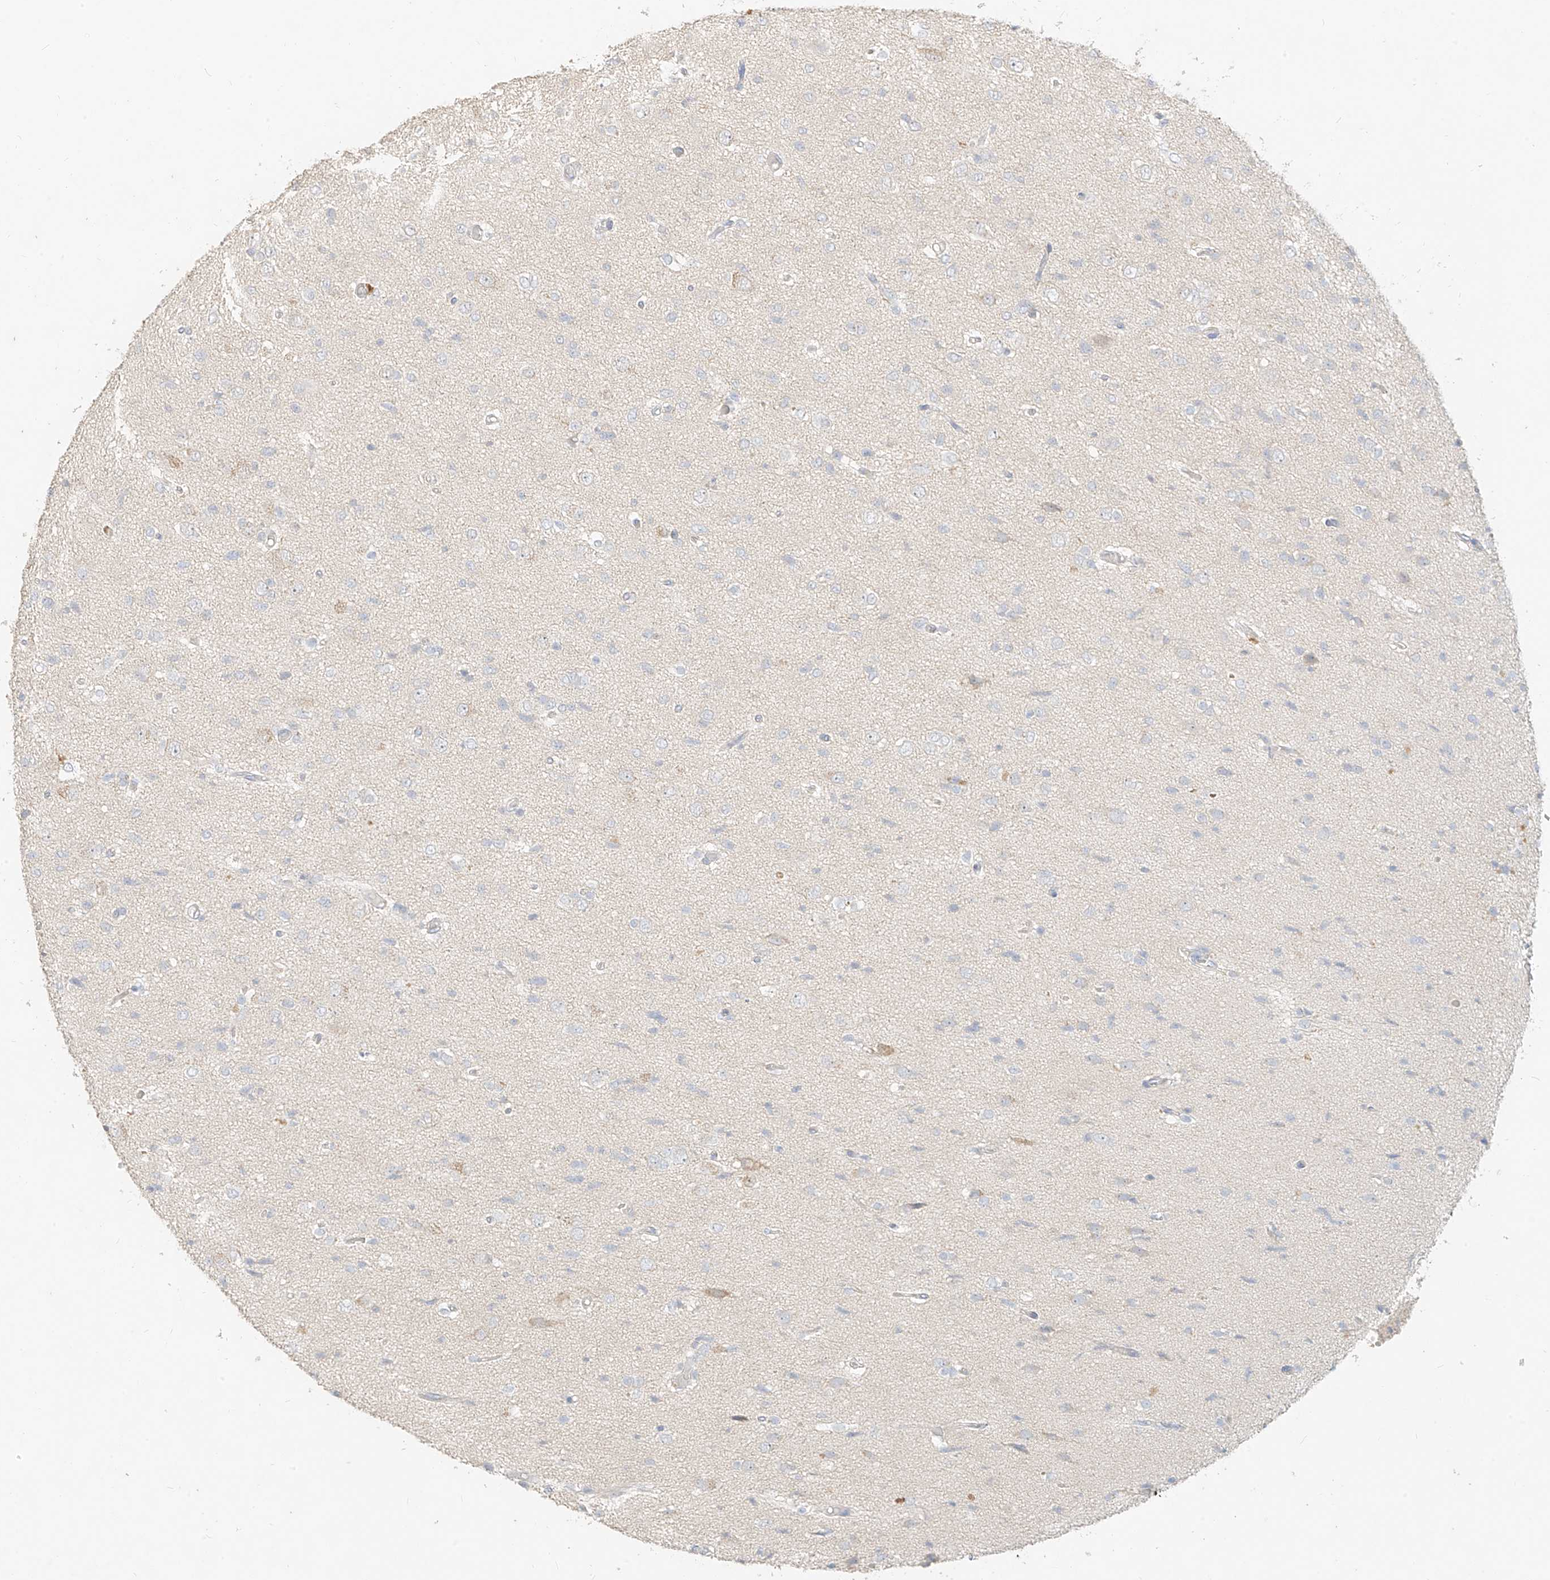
{"staining": {"intensity": "negative", "quantity": "none", "location": "none"}, "tissue": "glioma", "cell_type": "Tumor cells", "image_type": "cancer", "snomed": [{"axis": "morphology", "description": "Glioma, malignant, High grade"}, {"axis": "topography", "description": "Brain"}], "caption": "The micrograph demonstrates no staining of tumor cells in glioma. (Stains: DAB IHC with hematoxylin counter stain, Microscopy: brightfield microscopy at high magnification).", "gene": "ZZEF1", "patient": {"sex": "female", "age": 59}}